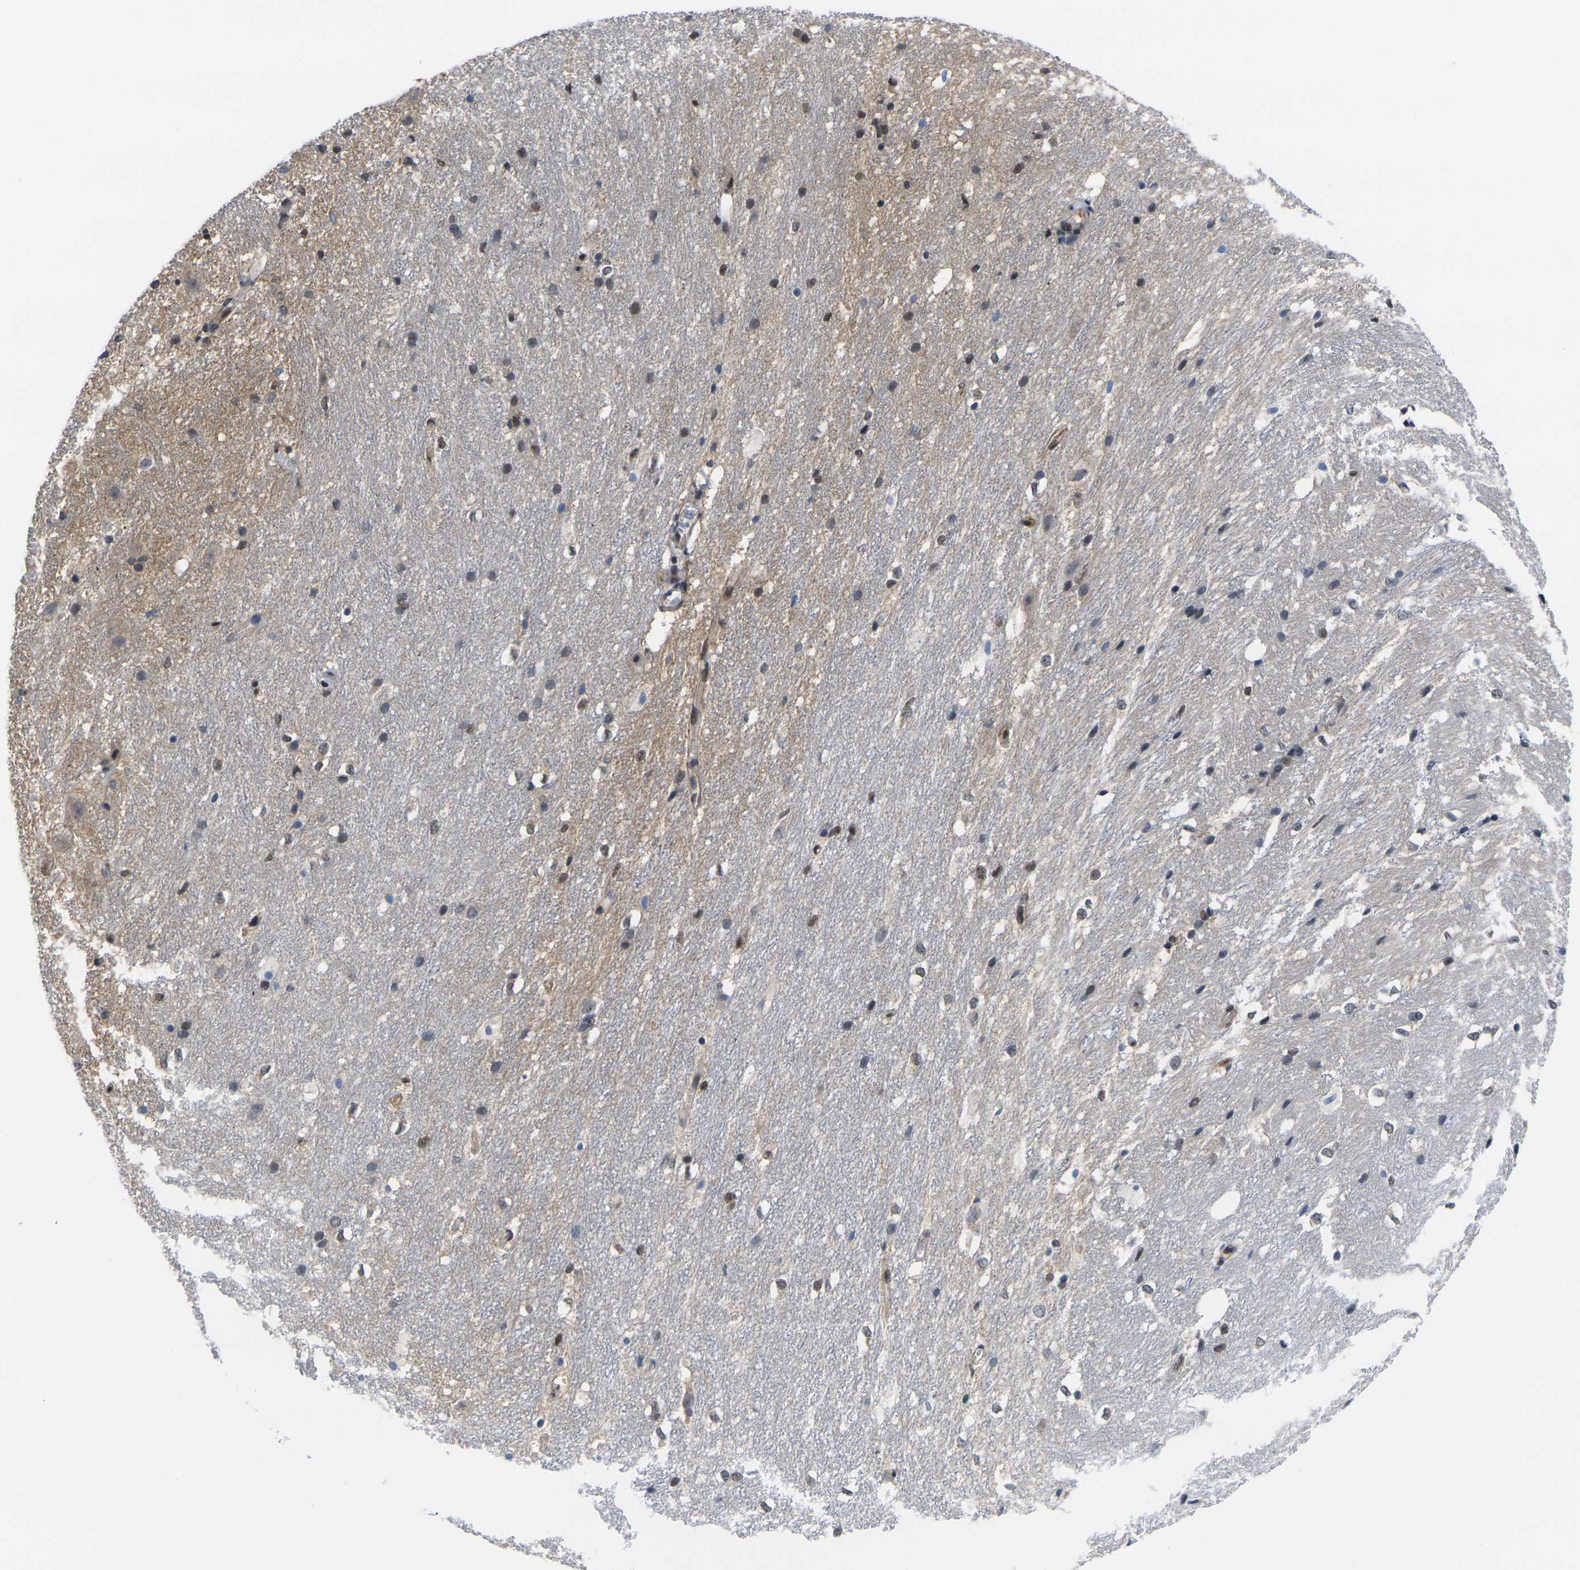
{"staining": {"intensity": "moderate", "quantity": "<25%", "location": "nuclear"}, "tissue": "hippocampus", "cell_type": "Glial cells", "image_type": "normal", "snomed": [{"axis": "morphology", "description": "Normal tissue, NOS"}, {"axis": "topography", "description": "Hippocampus"}], "caption": "Glial cells reveal low levels of moderate nuclear expression in about <25% of cells in normal hippocampus. The staining was performed using DAB, with brown indicating positive protein expression. Nuclei are stained blue with hematoxylin.", "gene": "RBM7", "patient": {"sex": "female", "age": 19}}